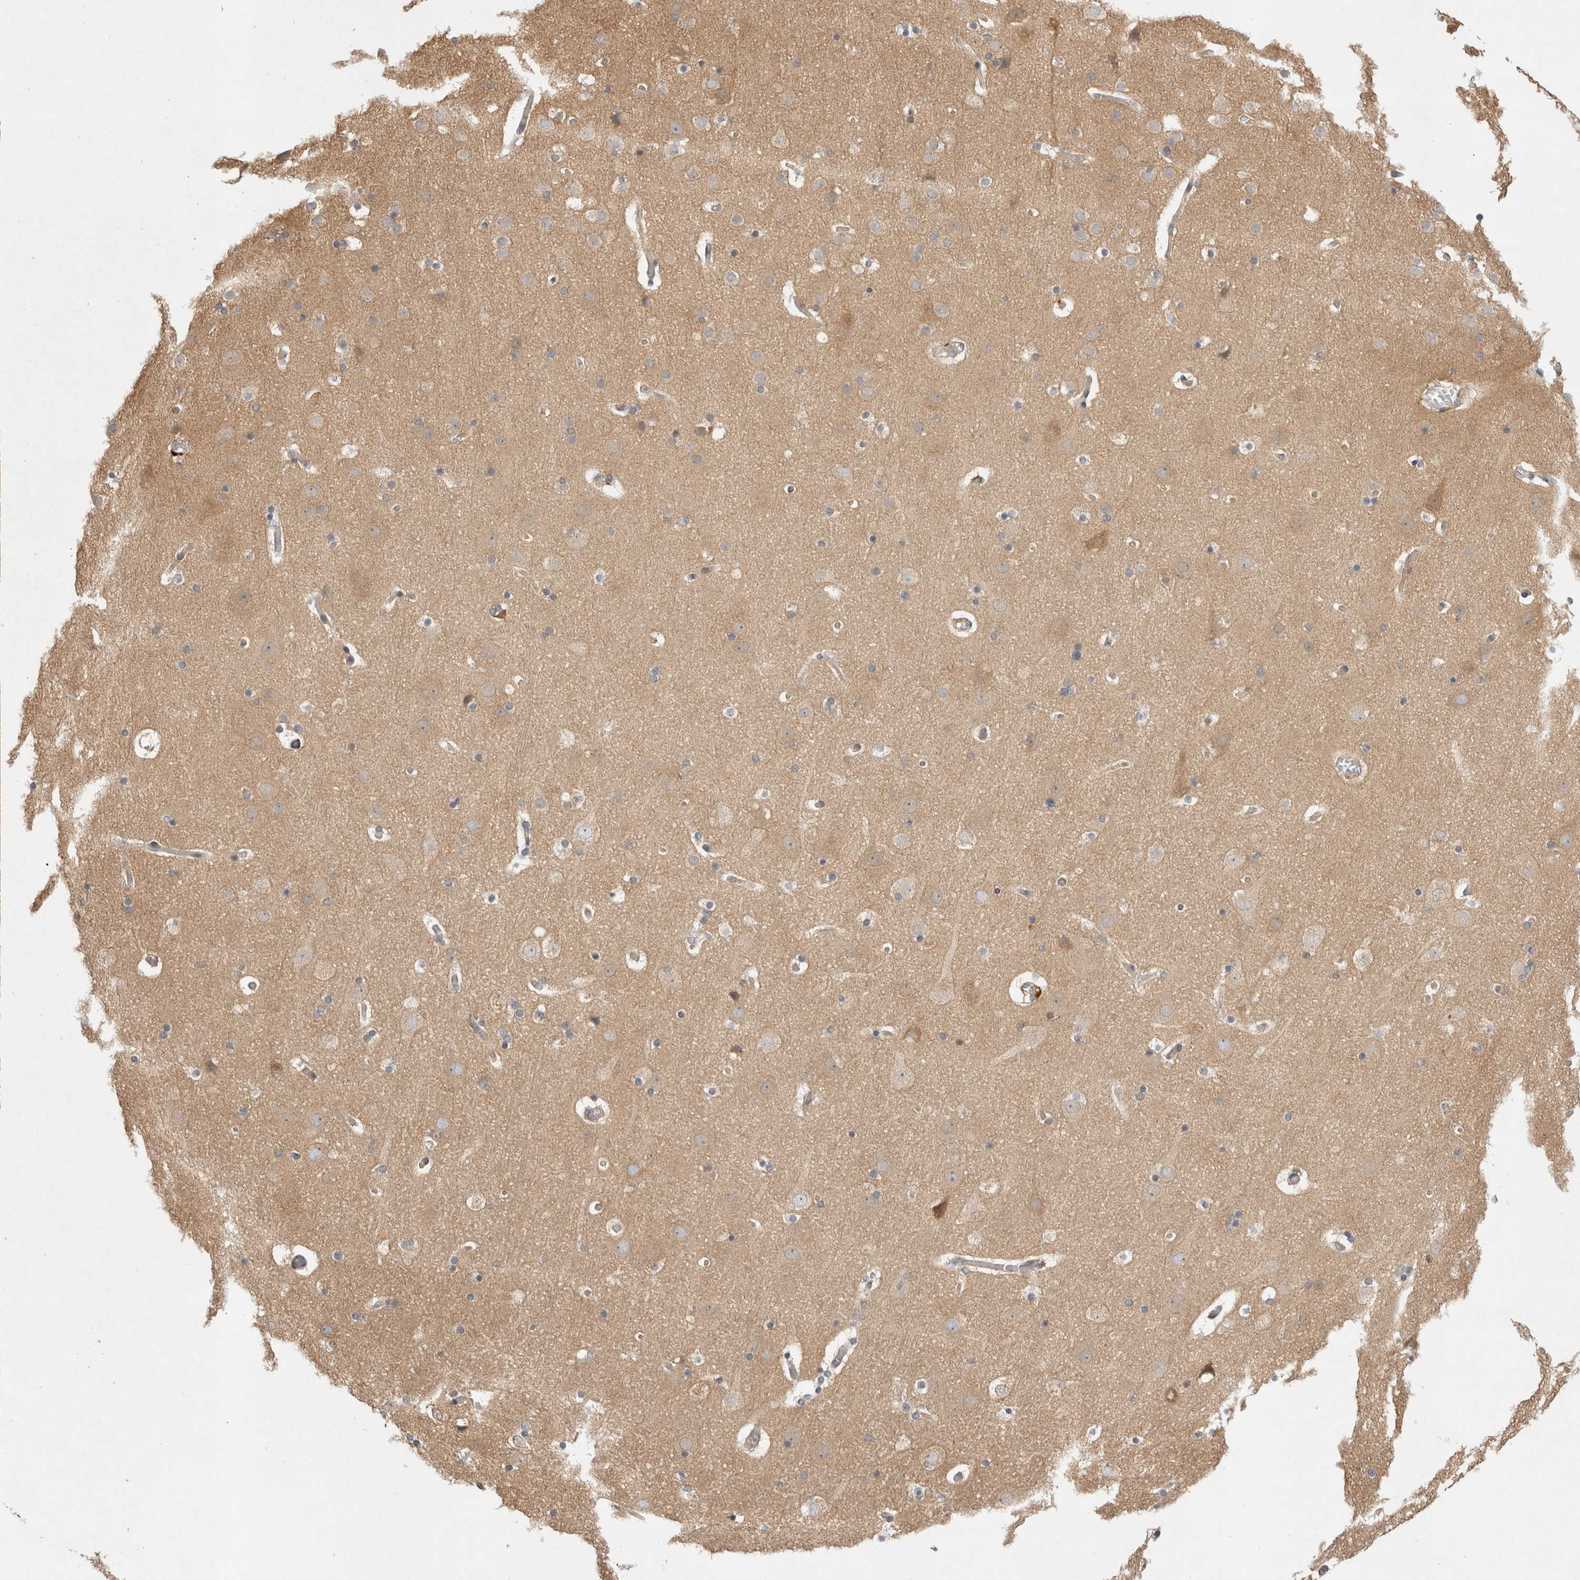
{"staining": {"intensity": "weak", "quantity": ">75%", "location": "cytoplasmic/membranous"}, "tissue": "cerebral cortex", "cell_type": "Endothelial cells", "image_type": "normal", "snomed": [{"axis": "morphology", "description": "Normal tissue, NOS"}, {"axis": "topography", "description": "Cerebral cortex"}], "caption": "Immunohistochemistry image of unremarkable cerebral cortex: cerebral cortex stained using IHC demonstrates low levels of weak protein expression localized specifically in the cytoplasmic/membranous of endothelial cells, appearing as a cytoplasmic/membranous brown color.", "gene": "CDCA7L", "patient": {"sex": "male", "age": 57}}